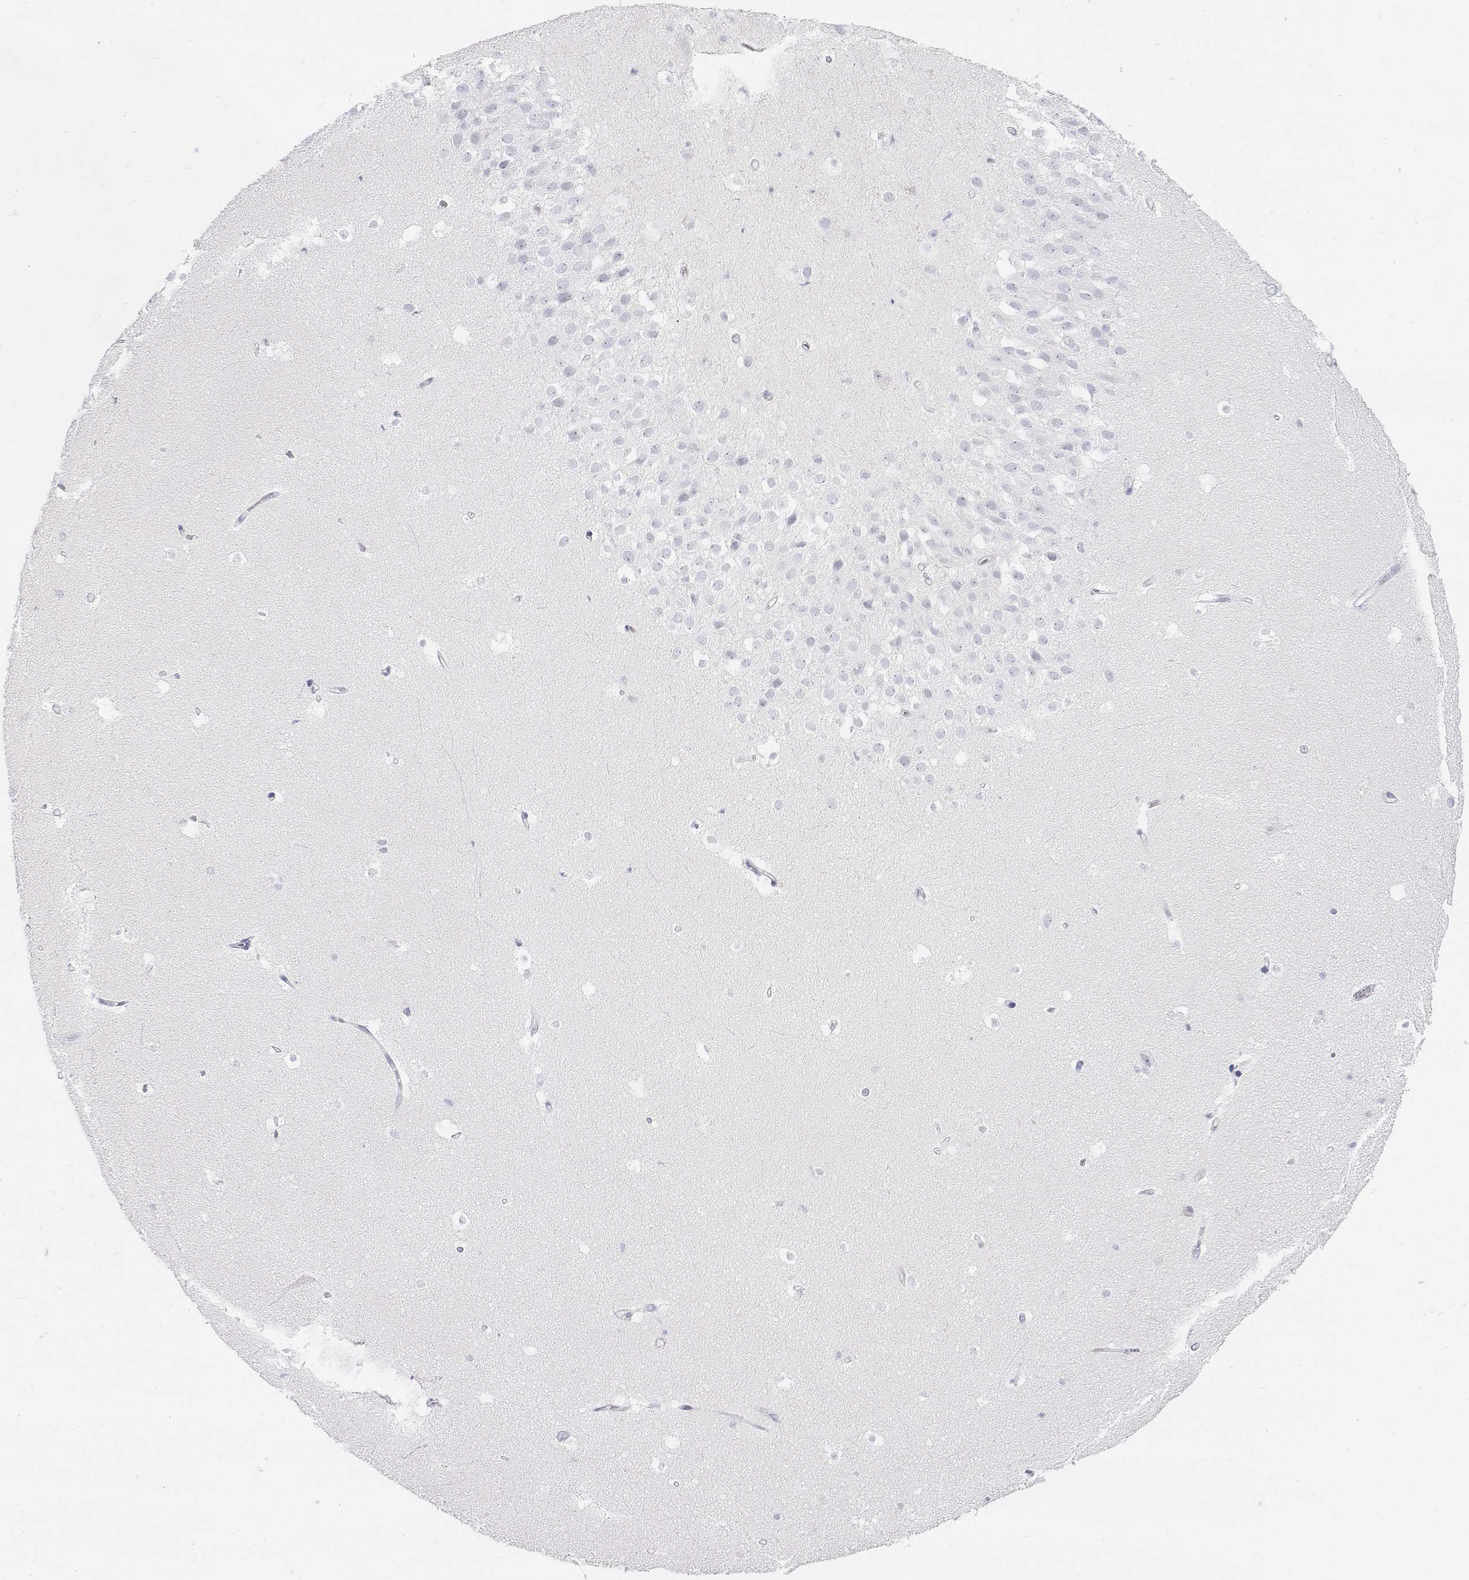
{"staining": {"intensity": "negative", "quantity": "none", "location": "none"}, "tissue": "hippocampus", "cell_type": "Glial cells", "image_type": "normal", "snomed": [{"axis": "morphology", "description": "Normal tissue, NOS"}, {"axis": "topography", "description": "Hippocampus"}], "caption": "DAB (3,3'-diaminobenzidine) immunohistochemical staining of benign hippocampus exhibits no significant staining in glial cells. Nuclei are stained in blue.", "gene": "NCR2", "patient": {"sex": "male", "age": 26}}